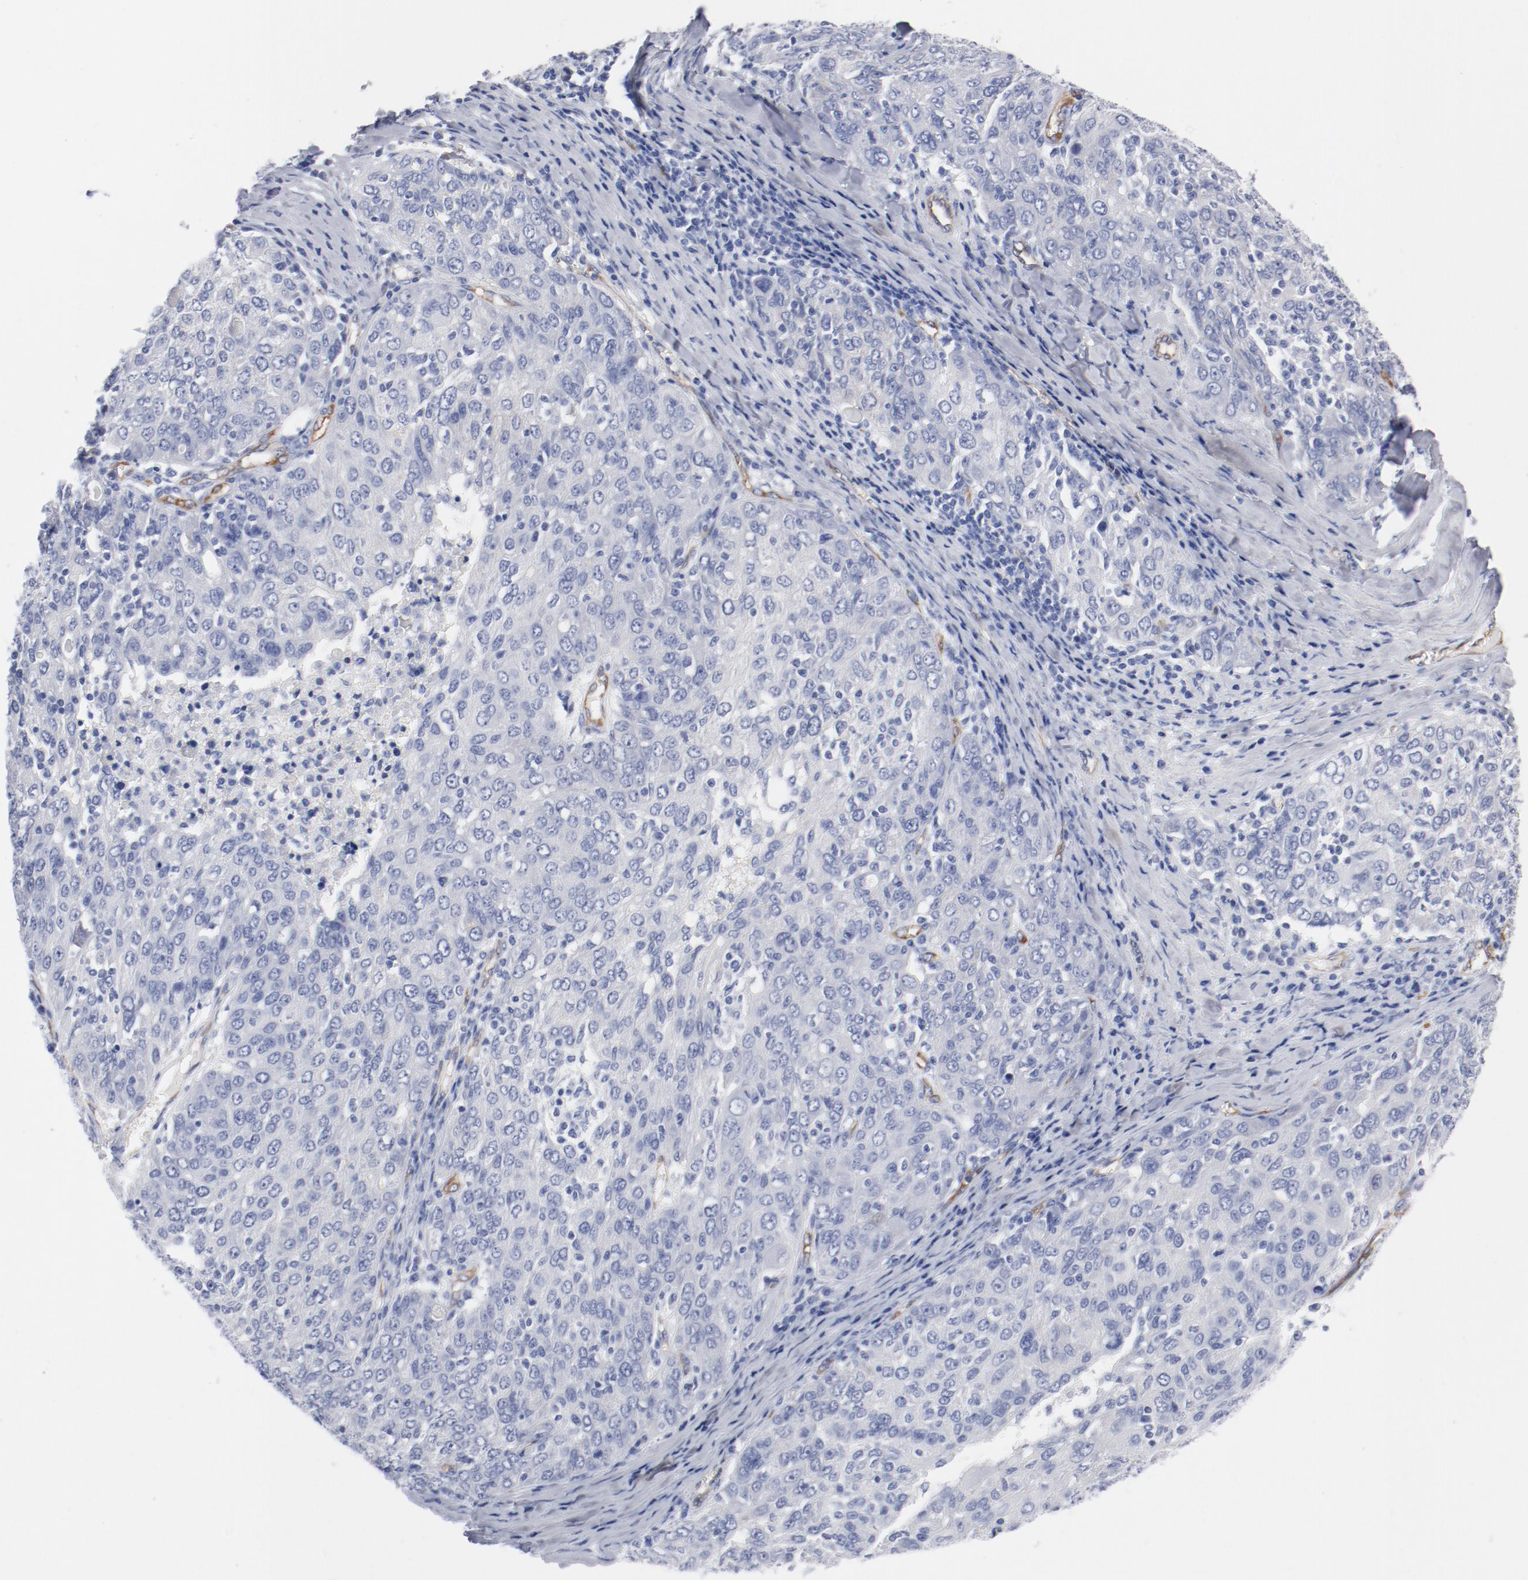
{"staining": {"intensity": "negative", "quantity": "none", "location": "none"}, "tissue": "ovarian cancer", "cell_type": "Tumor cells", "image_type": "cancer", "snomed": [{"axis": "morphology", "description": "Carcinoma, endometroid"}, {"axis": "topography", "description": "Ovary"}], "caption": "High power microscopy micrograph of an immunohistochemistry (IHC) histopathology image of ovarian endometroid carcinoma, revealing no significant positivity in tumor cells.", "gene": "SHANK3", "patient": {"sex": "female", "age": 50}}